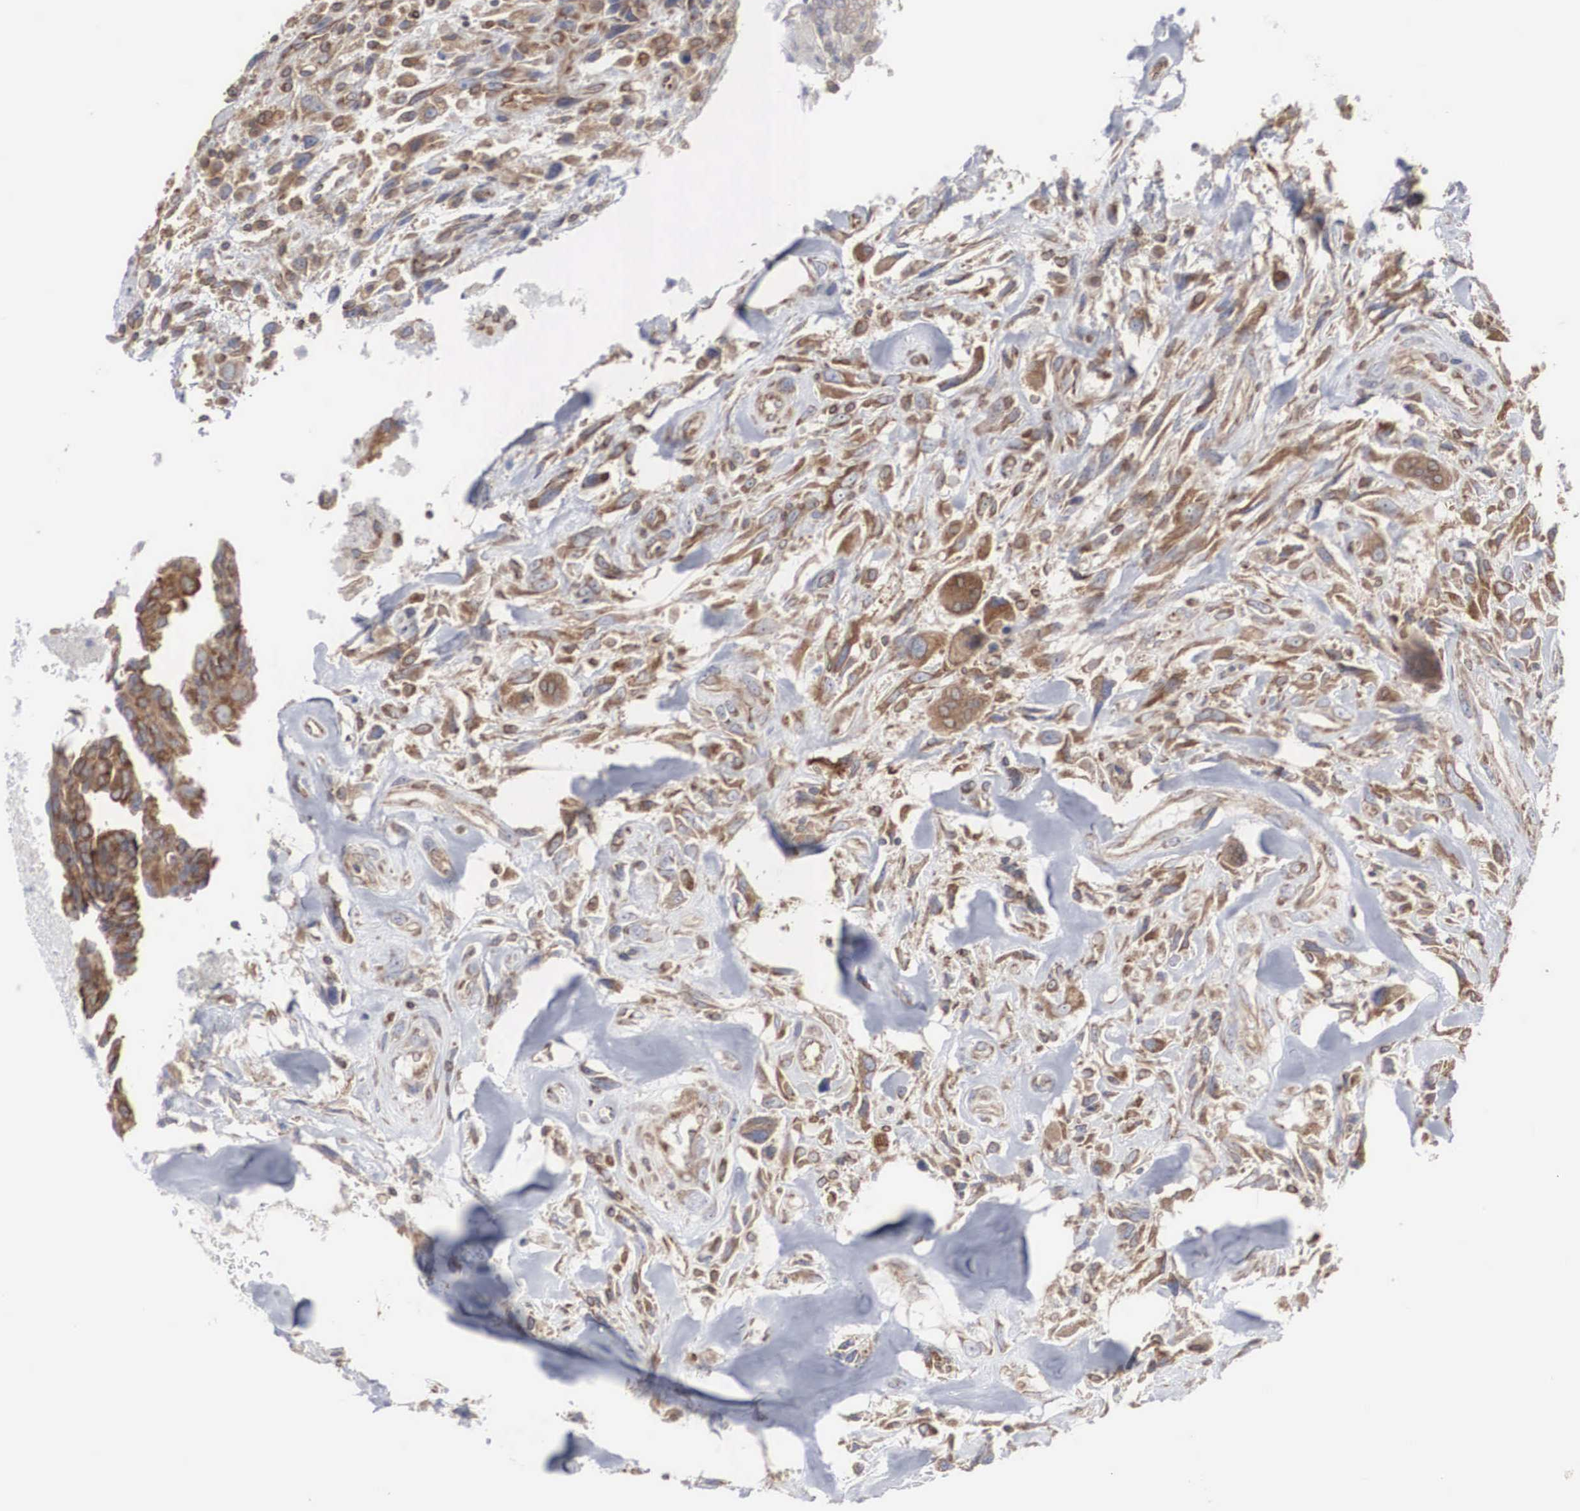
{"staining": {"intensity": "moderate", "quantity": ">75%", "location": "cytoplasmic/membranous"}, "tissue": "breast cancer", "cell_type": "Tumor cells", "image_type": "cancer", "snomed": [{"axis": "morphology", "description": "Neoplasm, malignant, NOS"}, {"axis": "topography", "description": "Breast"}], "caption": "Tumor cells reveal medium levels of moderate cytoplasmic/membranous positivity in approximately >75% of cells in breast malignant neoplasm. The staining was performed using DAB (3,3'-diaminobenzidine) to visualize the protein expression in brown, while the nuclei were stained in blue with hematoxylin (Magnification: 20x).", "gene": "MIA2", "patient": {"sex": "female", "age": 50}}